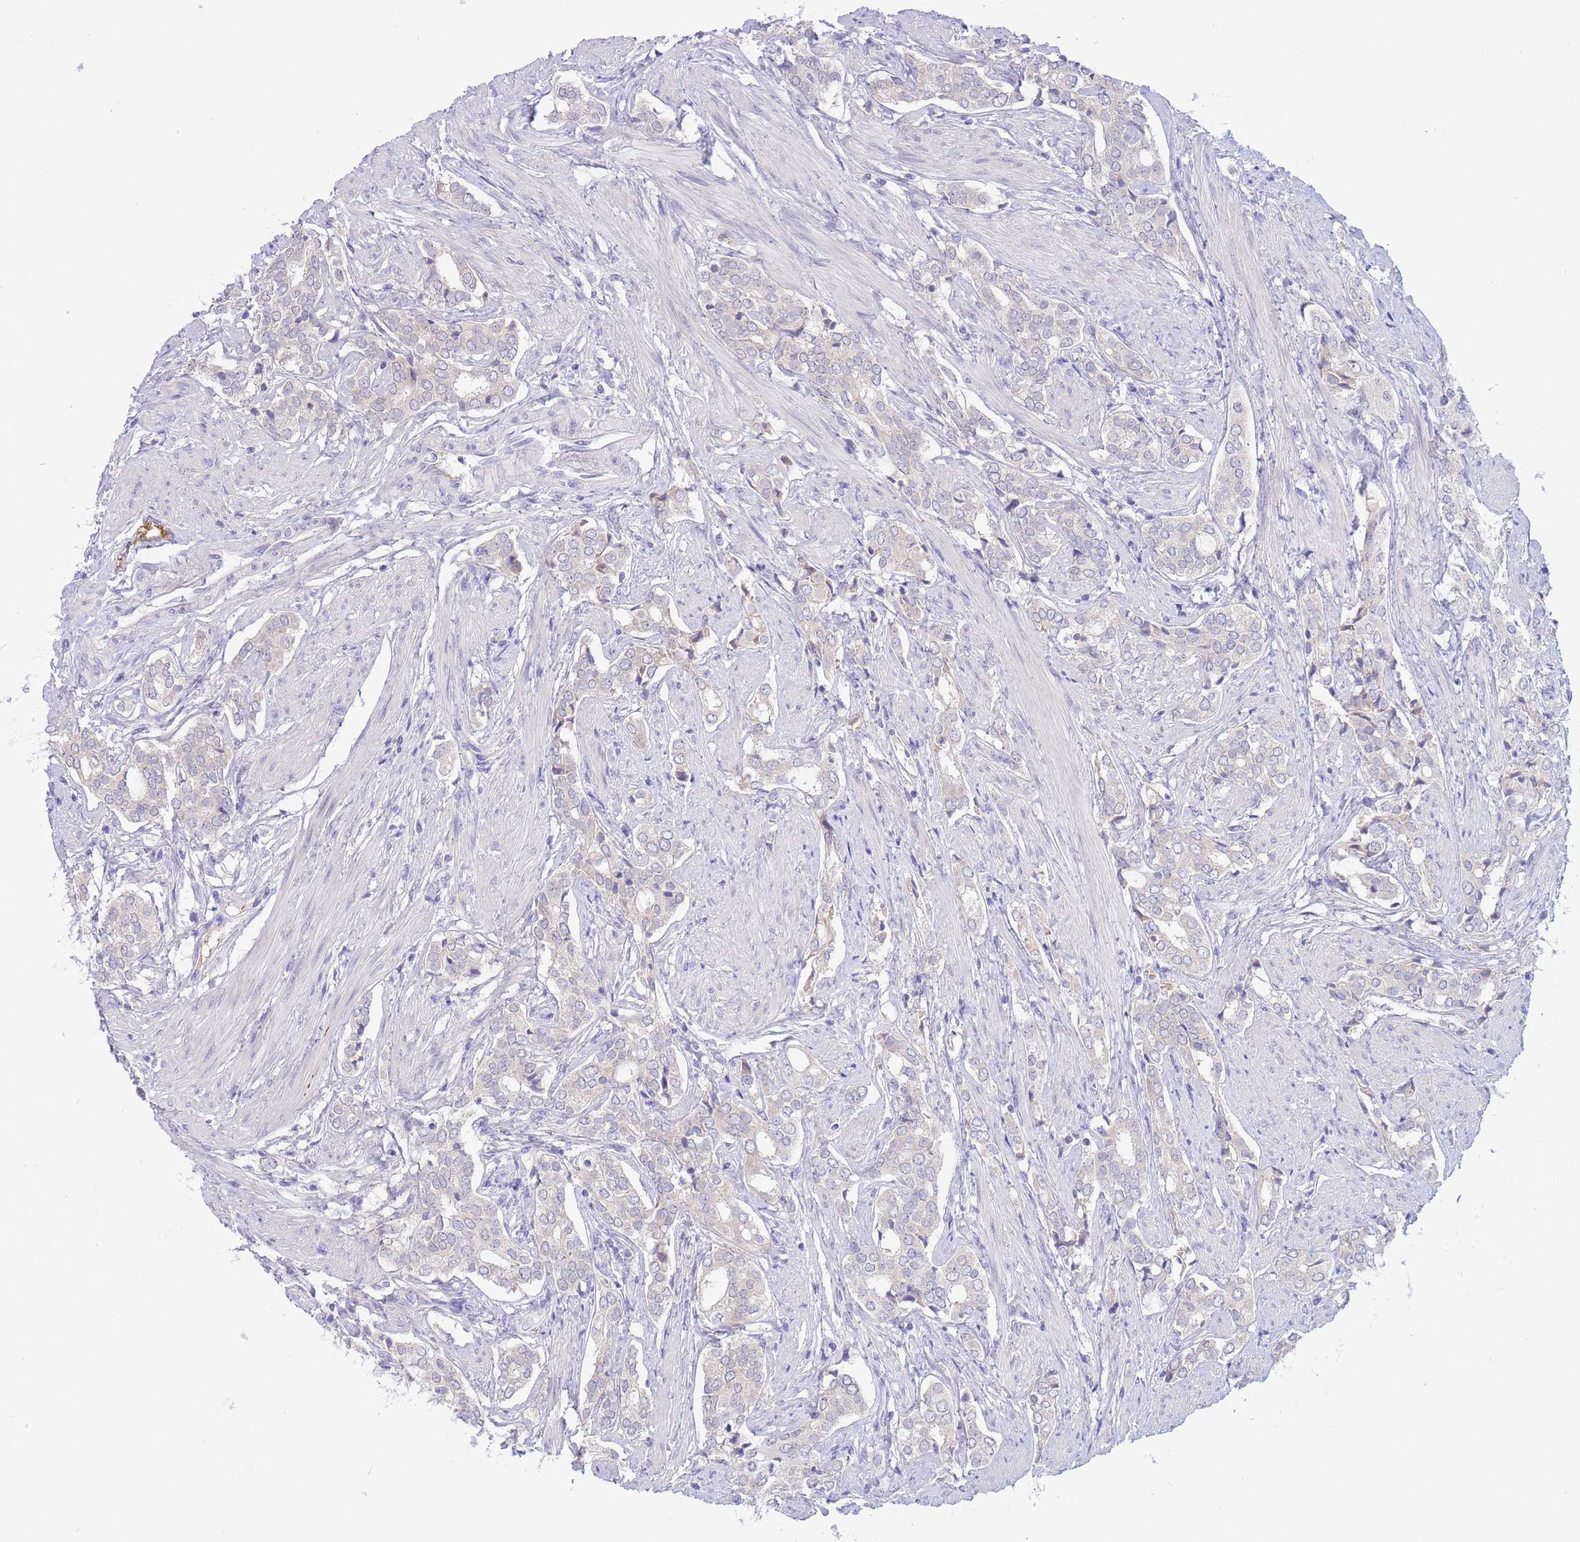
{"staining": {"intensity": "negative", "quantity": "none", "location": "none"}, "tissue": "prostate cancer", "cell_type": "Tumor cells", "image_type": "cancer", "snomed": [{"axis": "morphology", "description": "Adenocarcinoma, High grade"}, {"axis": "topography", "description": "Prostate"}], "caption": "Image shows no significant protein staining in tumor cells of prostate high-grade adenocarcinoma. (DAB immunohistochemistry visualized using brightfield microscopy, high magnification).", "gene": "ASAP3", "patient": {"sex": "male", "age": 71}}